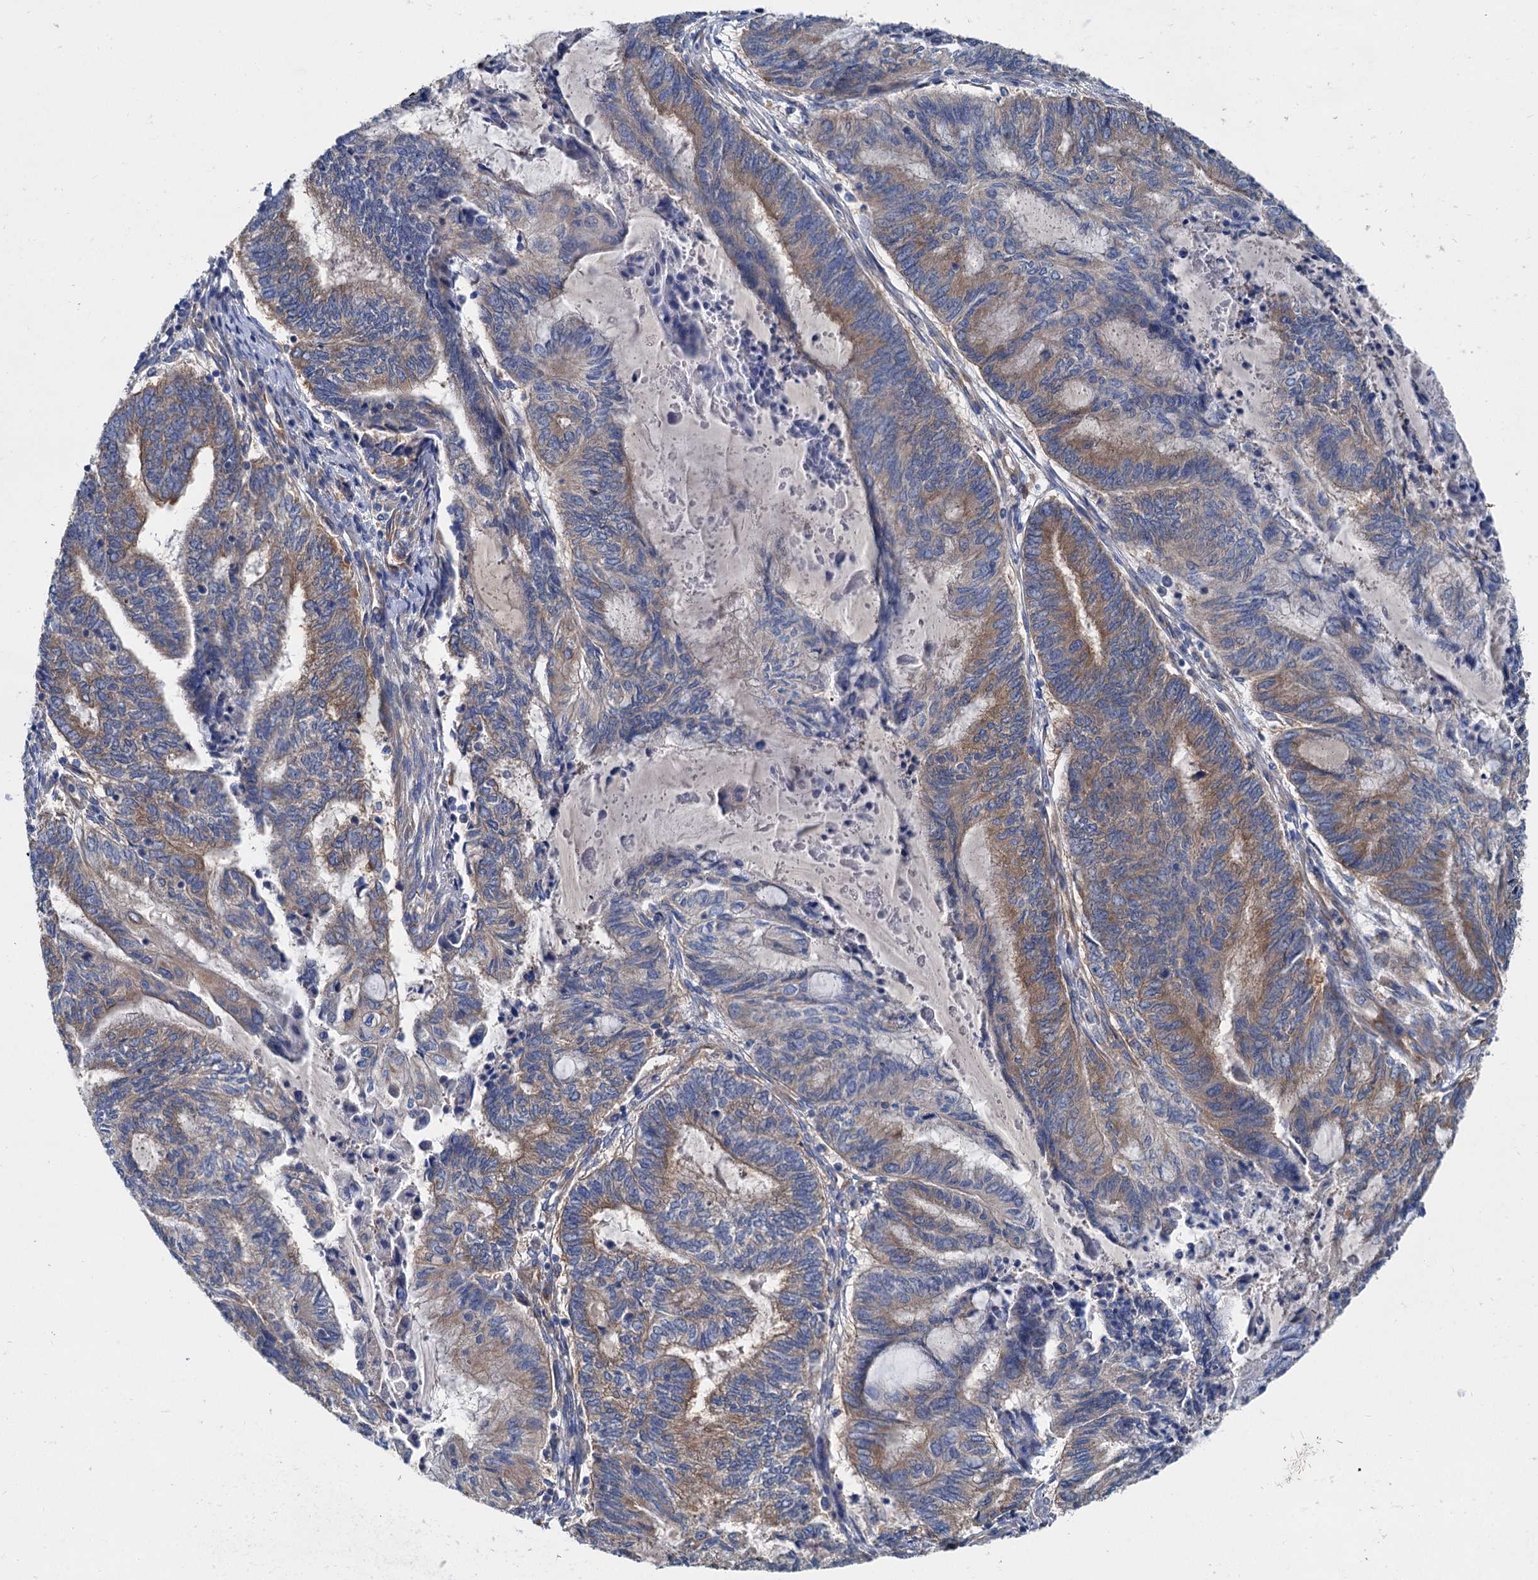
{"staining": {"intensity": "strong", "quantity": "25%-75%", "location": "cytoplasmic/membranous"}, "tissue": "endometrial cancer", "cell_type": "Tumor cells", "image_type": "cancer", "snomed": [{"axis": "morphology", "description": "Adenocarcinoma, NOS"}, {"axis": "topography", "description": "Uterus"}, {"axis": "topography", "description": "Endometrium"}], "caption": "Immunohistochemistry (IHC) staining of endometrial cancer (adenocarcinoma), which displays high levels of strong cytoplasmic/membranous staining in about 25%-75% of tumor cells indicating strong cytoplasmic/membranous protein positivity. The staining was performed using DAB (brown) for protein detection and nuclei were counterstained in hematoxylin (blue).", "gene": "QARS1", "patient": {"sex": "female", "age": 70}}